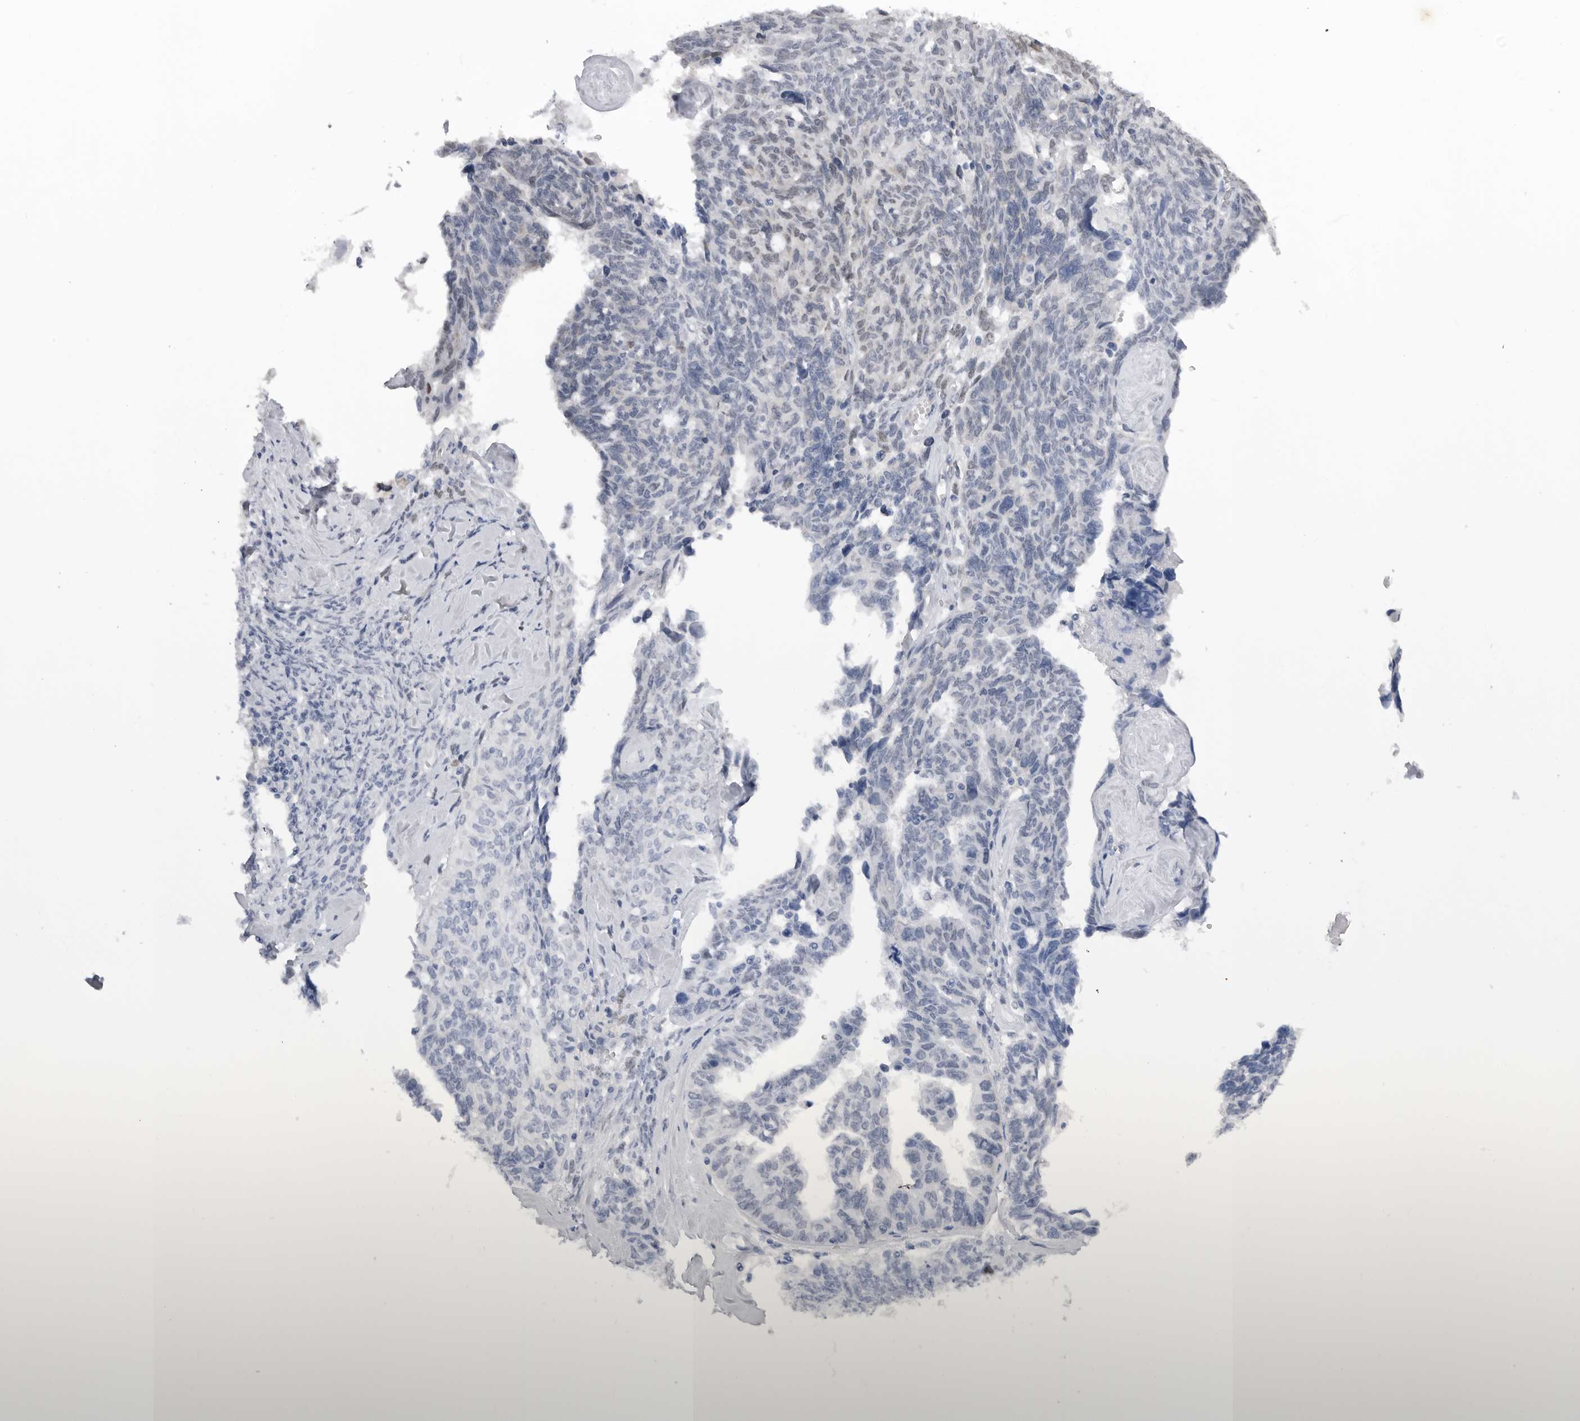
{"staining": {"intensity": "weak", "quantity": "<25%", "location": "nuclear"}, "tissue": "ovarian cancer", "cell_type": "Tumor cells", "image_type": "cancer", "snomed": [{"axis": "morphology", "description": "Cystadenocarcinoma, serous, NOS"}, {"axis": "topography", "description": "Ovary"}], "caption": "Immunohistochemical staining of ovarian cancer (serous cystadenocarcinoma) reveals no significant staining in tumor cells.", "gene": "SMARCC1", "patient": {"sex": "female", "age": 79}}